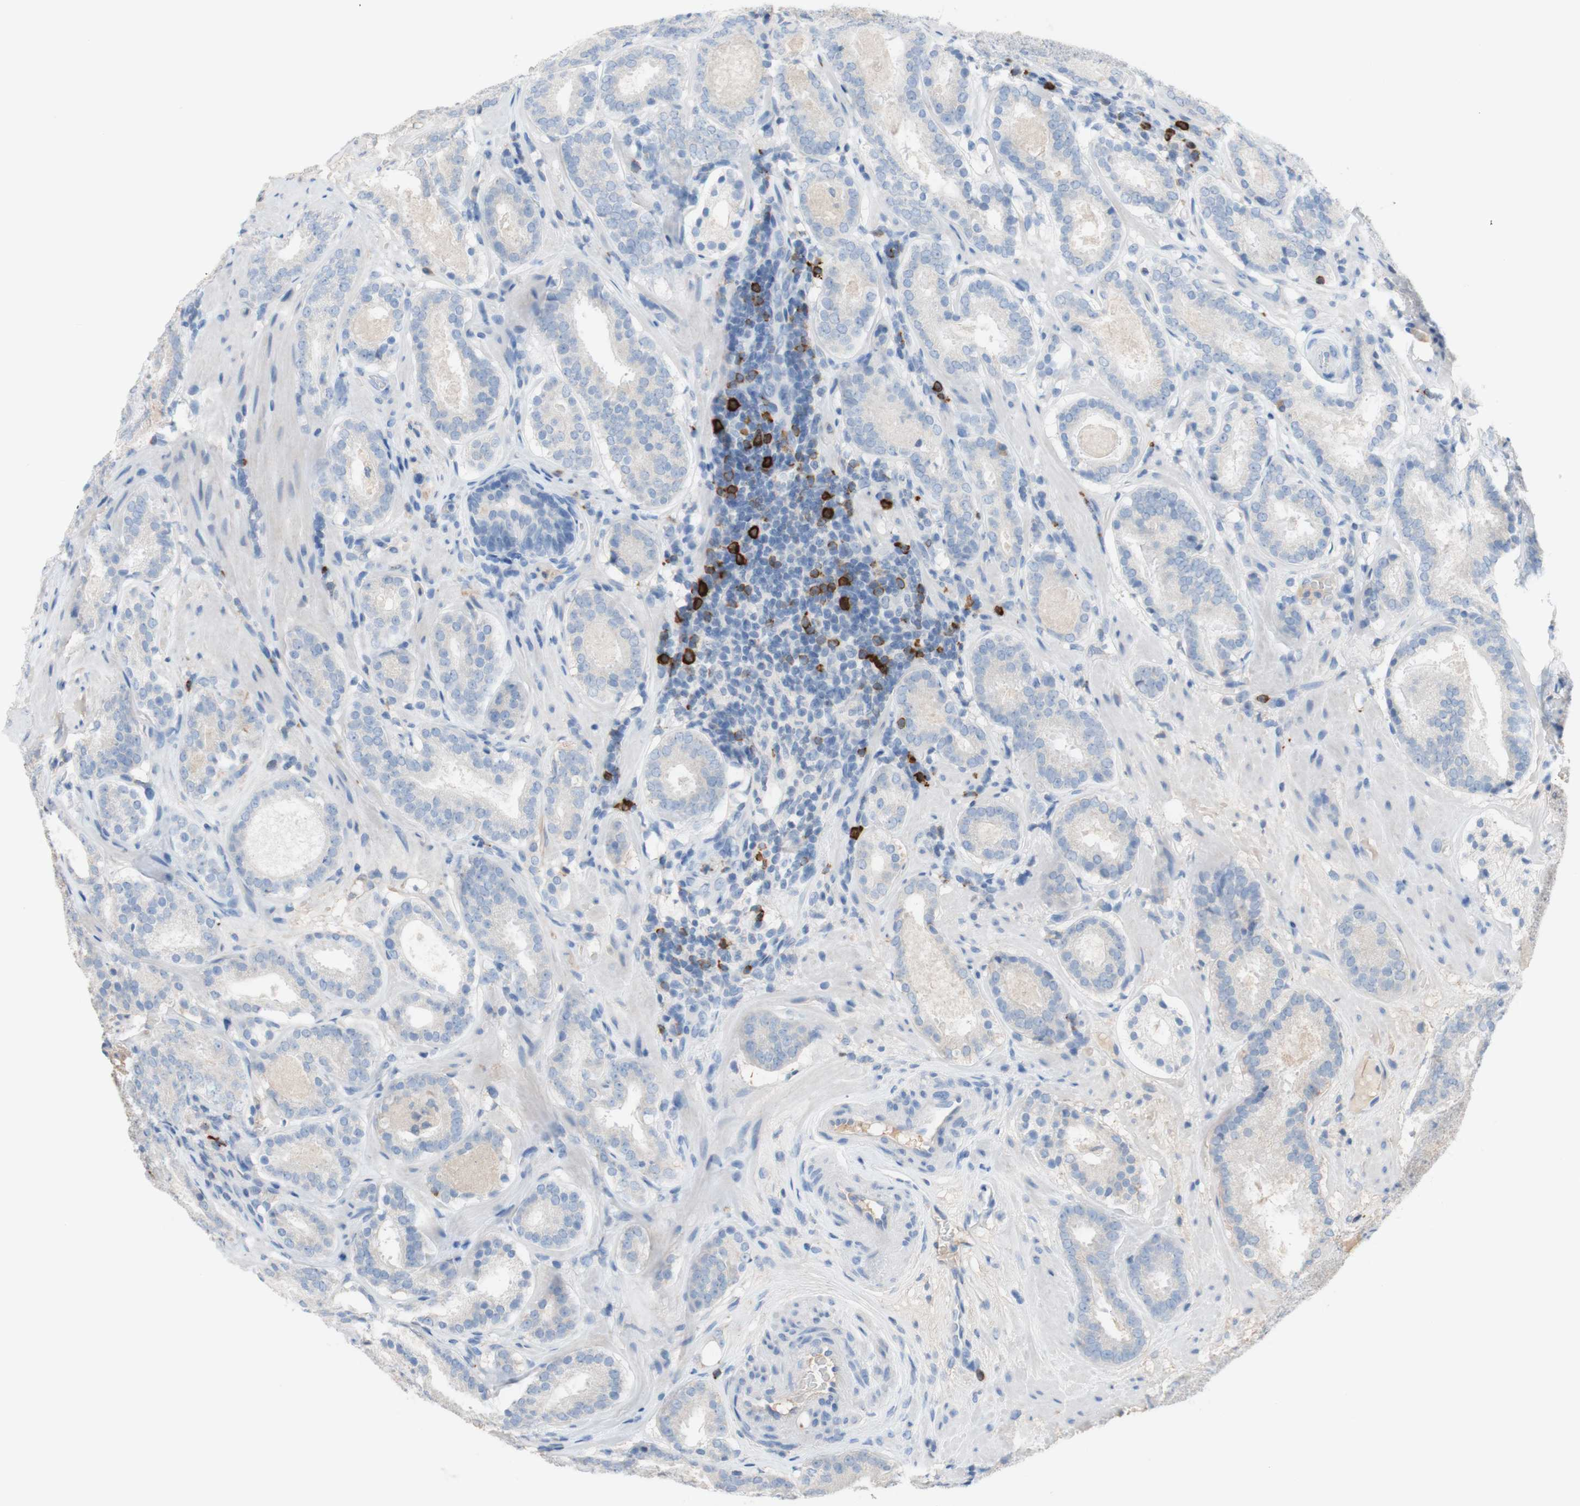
{"staining": {"intensity": "weak", "quantity": ">75%", "location": "cytoplasmic/membranous"}, "tissue": "prostate cancer", "cell_type": "Tumor cells", "image_type": "cancer", "snomed": [{"axis": "morphology", "description": "Adenocarcinoma, Low grade"}, {"axis": "topography", "description": "Prostate"}], "caption": "Low-grade adenocarcinoma (prostate) stained with a brown dye exhibits weak cytoplasmic/membranous positive staining in about >75% of tumor cells.", "gene": "PACSIN1", "patient": {"sex": "male", "age": 69}}